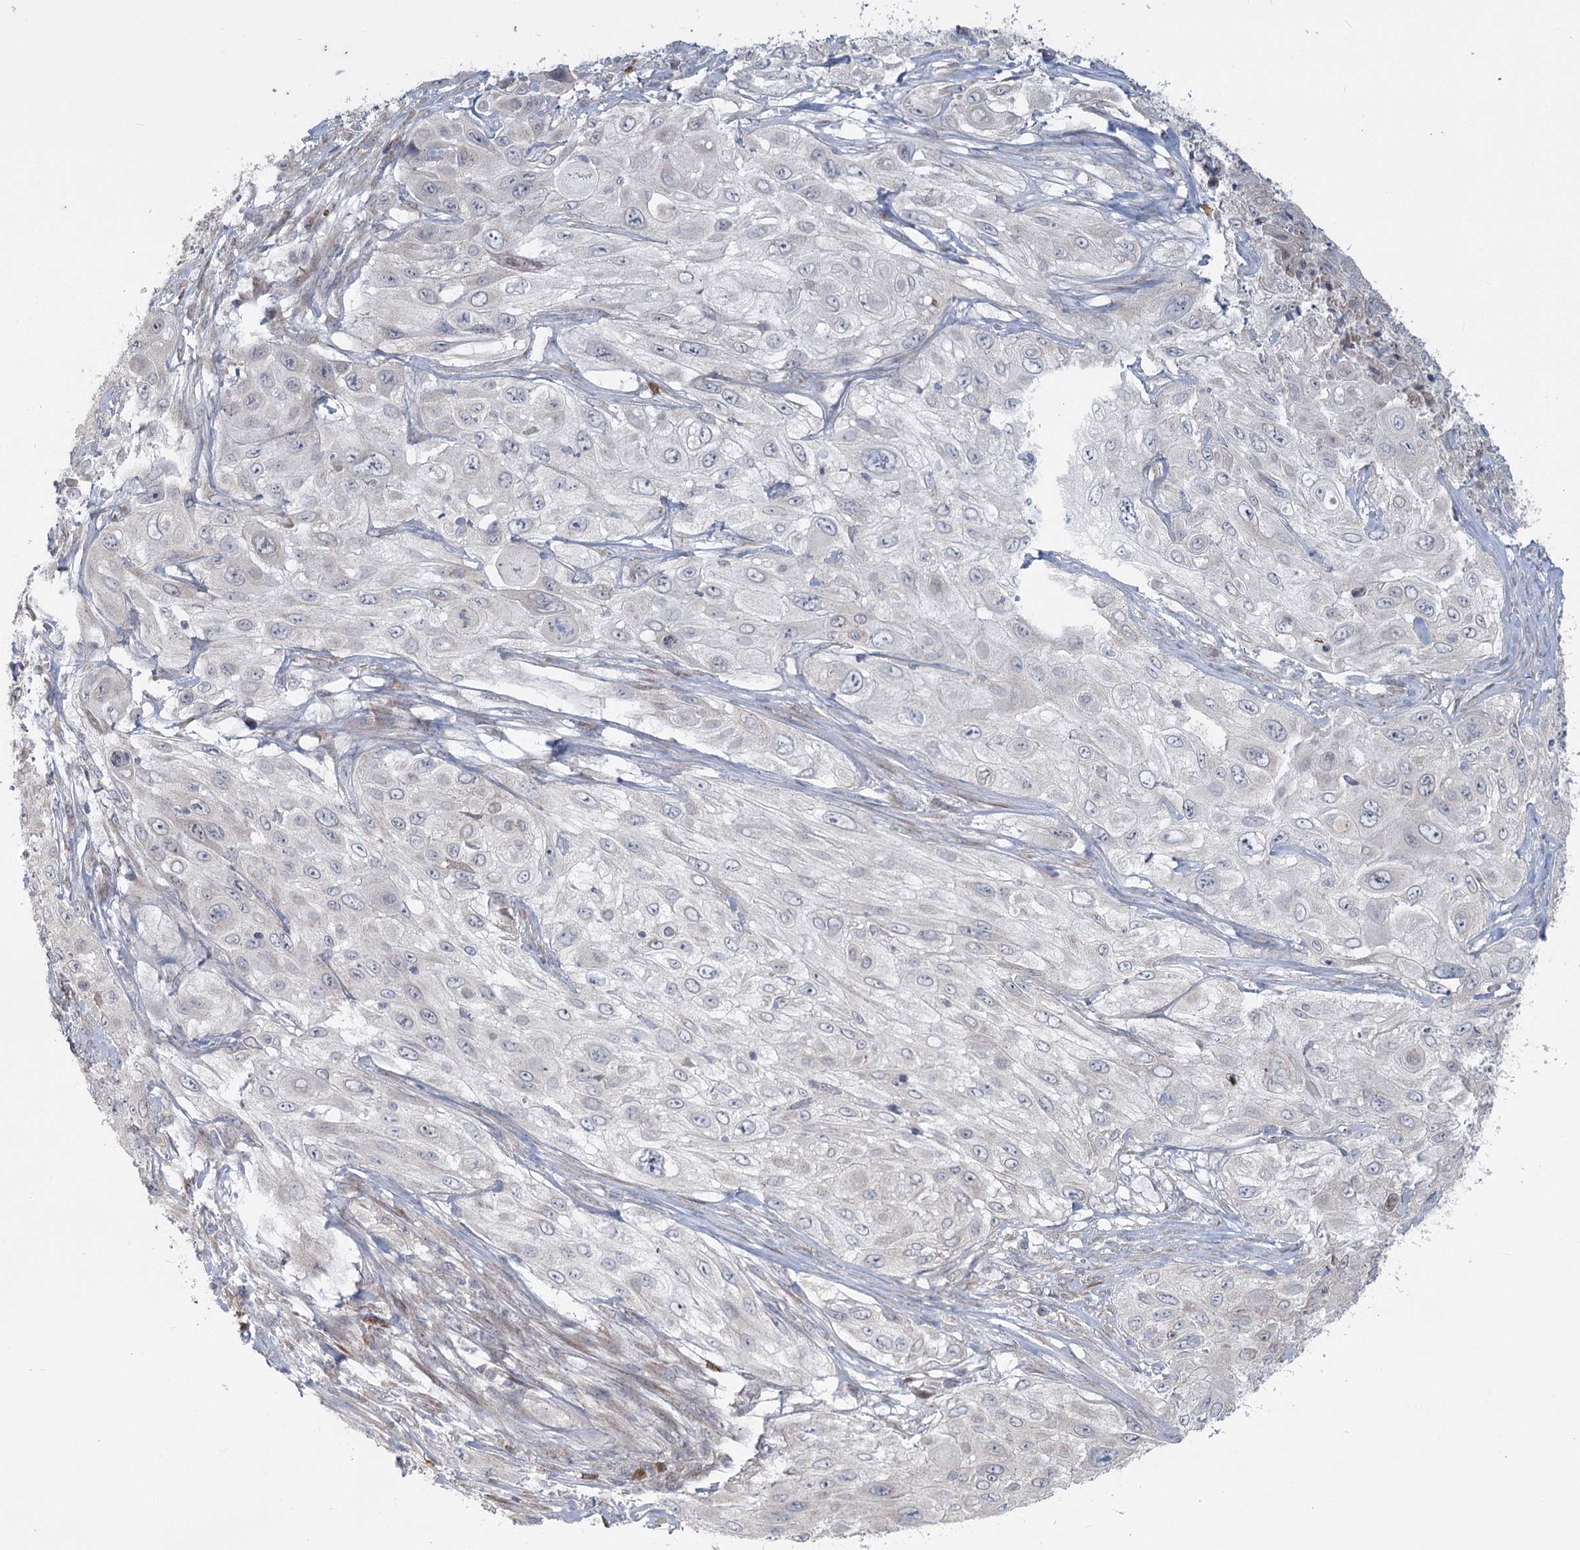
{"staining": {"intensity": "negative", "quantity": "none", "location": "none"}, "tissue": "cervical cancer", "cell_type": "Tumor cells", "image_type": "cancer", "snomed": [{"axis": "morphology", "description": "Squamous cell carcinoma, NOS"}, {"axis": "topography", "description": "Cervix"}], "caption": "This is a photomicrograph of immunohistochemistry (IHC) staining of cervical squamous cell carcinoma, which shows no positivity in tumor cells.", "gene": "PLA2G12A", "patient": {"sex": "female", "age": 42}}